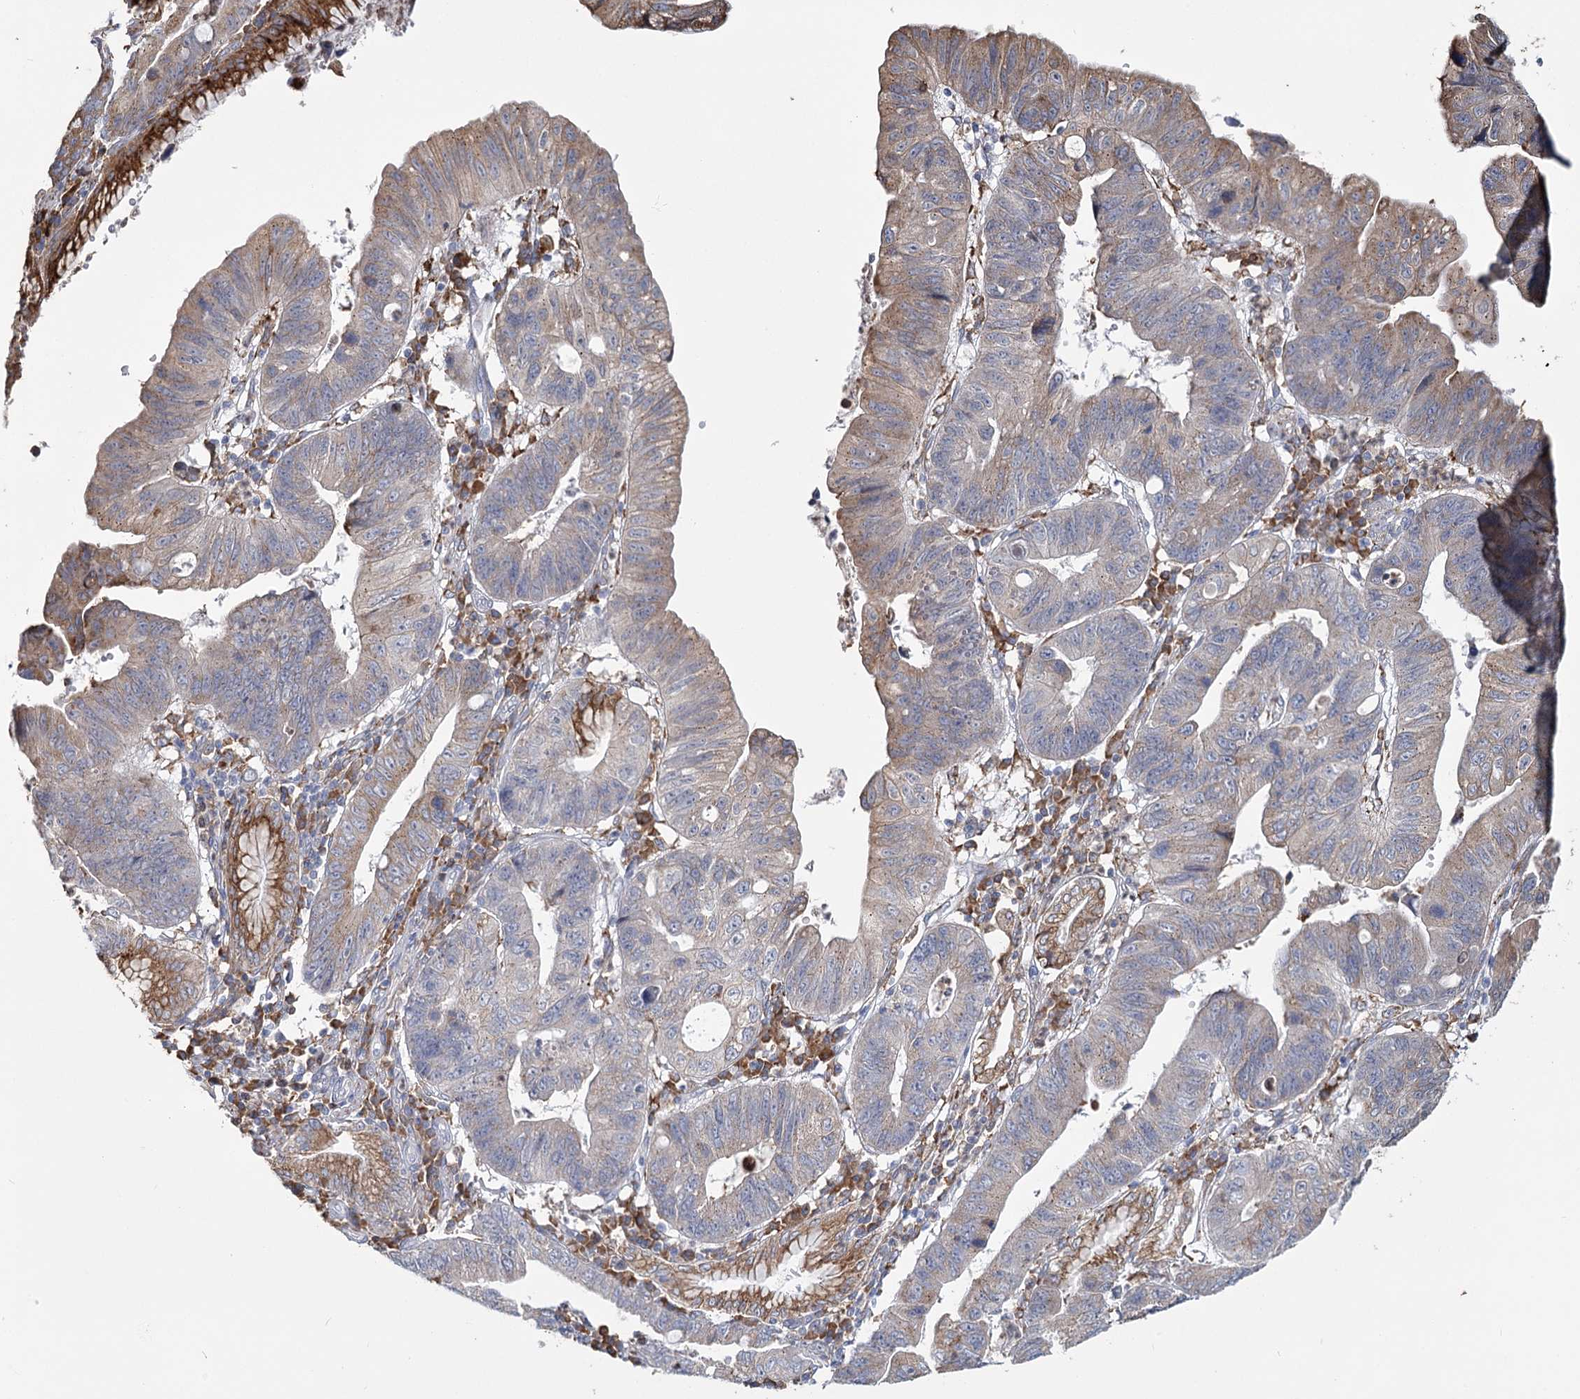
{"staining": {"intensity": "weak", "quantity": "<25%", "location": "cytoplasmic/membranous"}, "tissue": "stomach cancer", "cell_type": "Tumor cells", "image_type": "cancer", "snomed": [{"axis": "morphology", "description": "Adenocarcinoma, NOS"}, {"axis": "topography", "description": "Stomach"}], "caption": "This is an immunohistochemistry image of stomach adenocarcinoma. There is no positivity in tumor cells.", "gene": "ZCCHC9", "patient": {"sex": "male", "age": 59}}